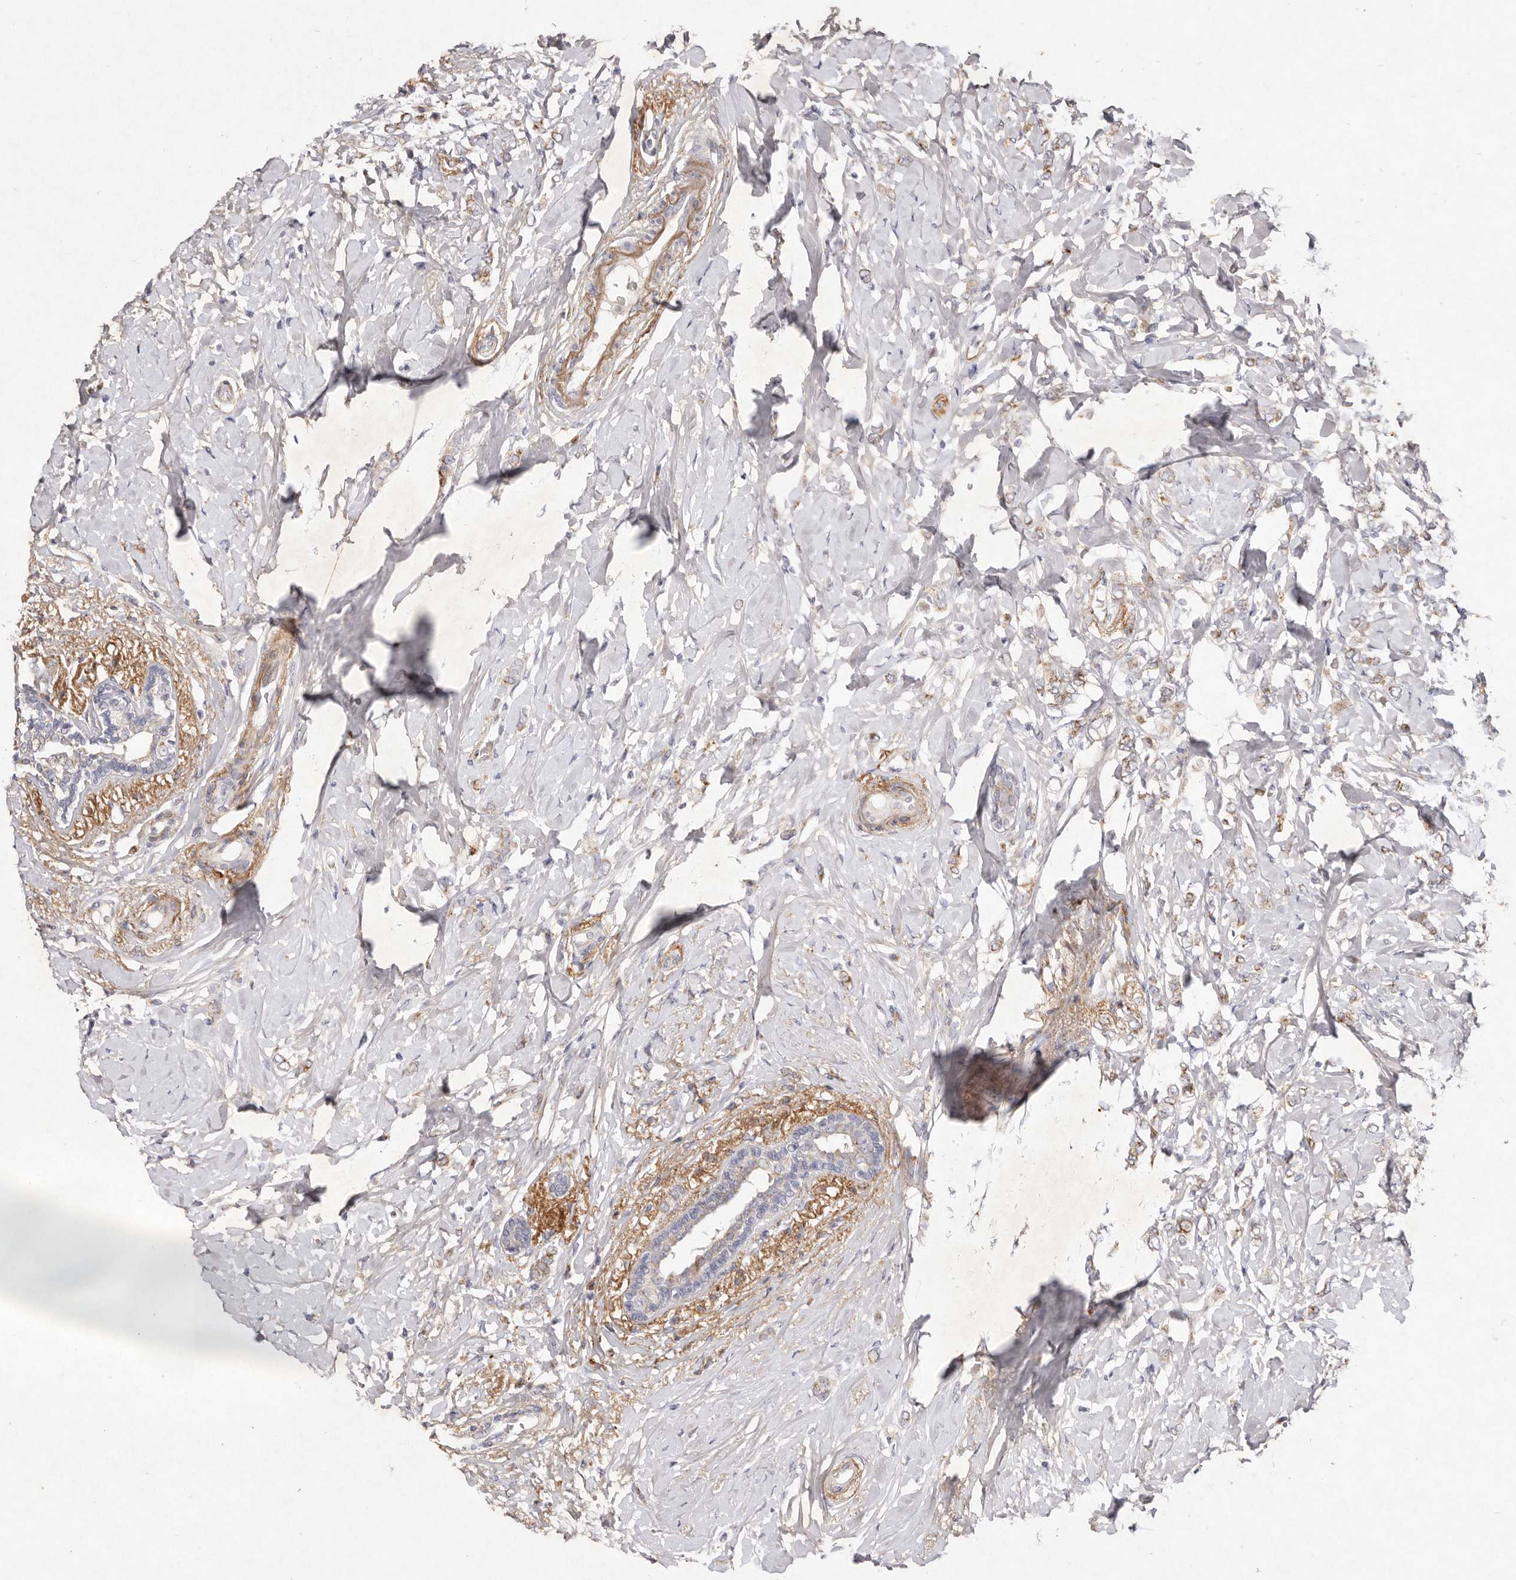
{"staining": {"intensity": "moderate", "quantity": "25%-75%", "location": "cytoplasmic/membranous"}, "tissue": "breast cancer", "cell_type": "Tumor cells", "image_type": "cancer", "snomed": [{"axis": "morphology", "description": "Normal tissue, NOS"}, {"axis": "morphology", "description": "Lobular carcinoma"}, {"axis": "topography", "description": "Breast"}], "caption": "The micrograph demonstrates immunohistochemical staining of breast cancer. There is moderate cytoplasmic/membranous positivity is identified in about 25%-75% of tumor cells.", "gene": "USP24", "patient": {"sex": "female", "age": 47}}